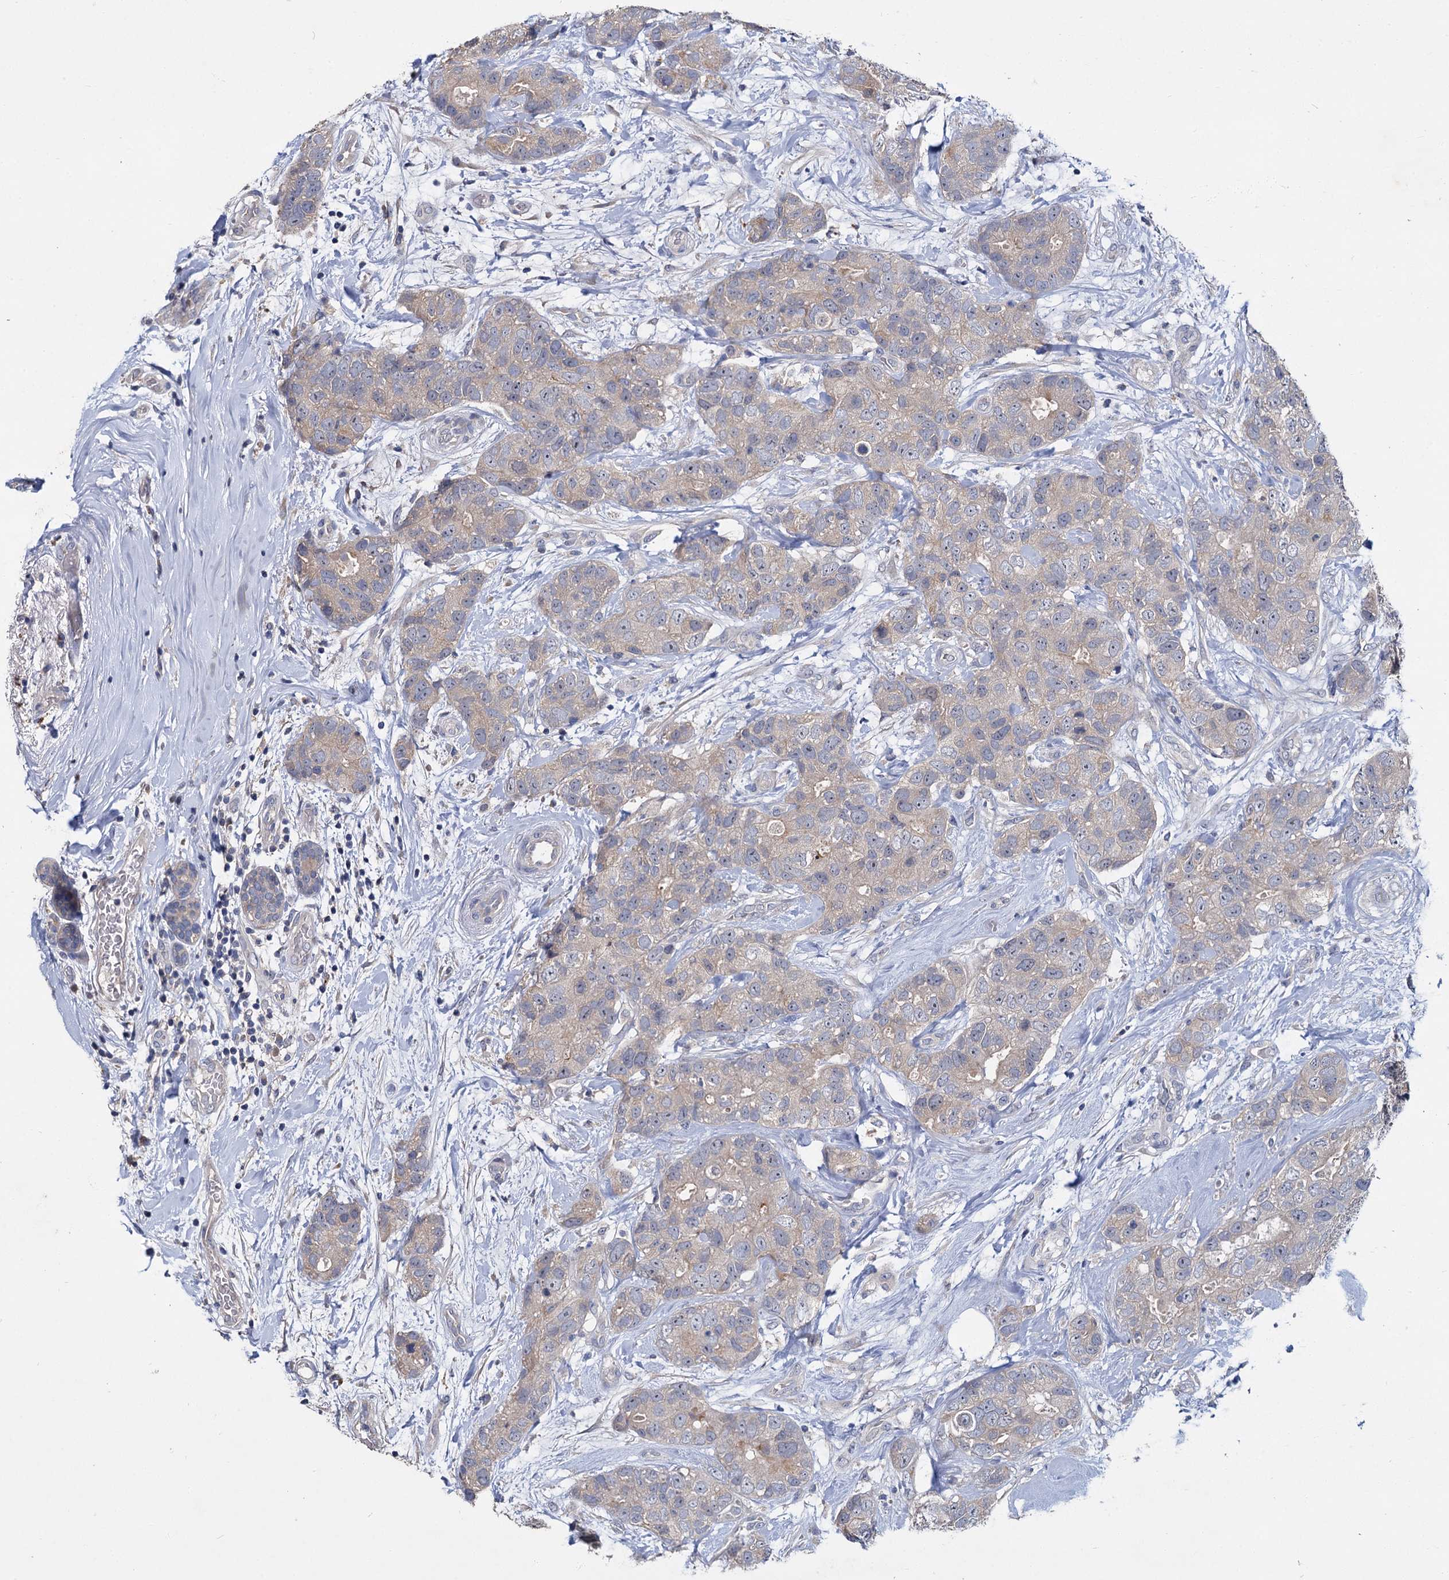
{"staining": {"intensity": "weak", "quantity": "<25%", "location": "cytoplasmic/membranous"}, "tissue": "breast cancer", "cell_type": "Tumor cells", "image_type": "cancer", "snomed": [{"axis": "morphology", "description": "Duct carcinoma"}, {"axis": "topography", "description": "Breast"}], "caption": "Photomicrograph shows no protein expression in tumor cells of breast cancer tissue.", "gene": "ATP9A", "patient": {"sex": "female", "age": 62}}